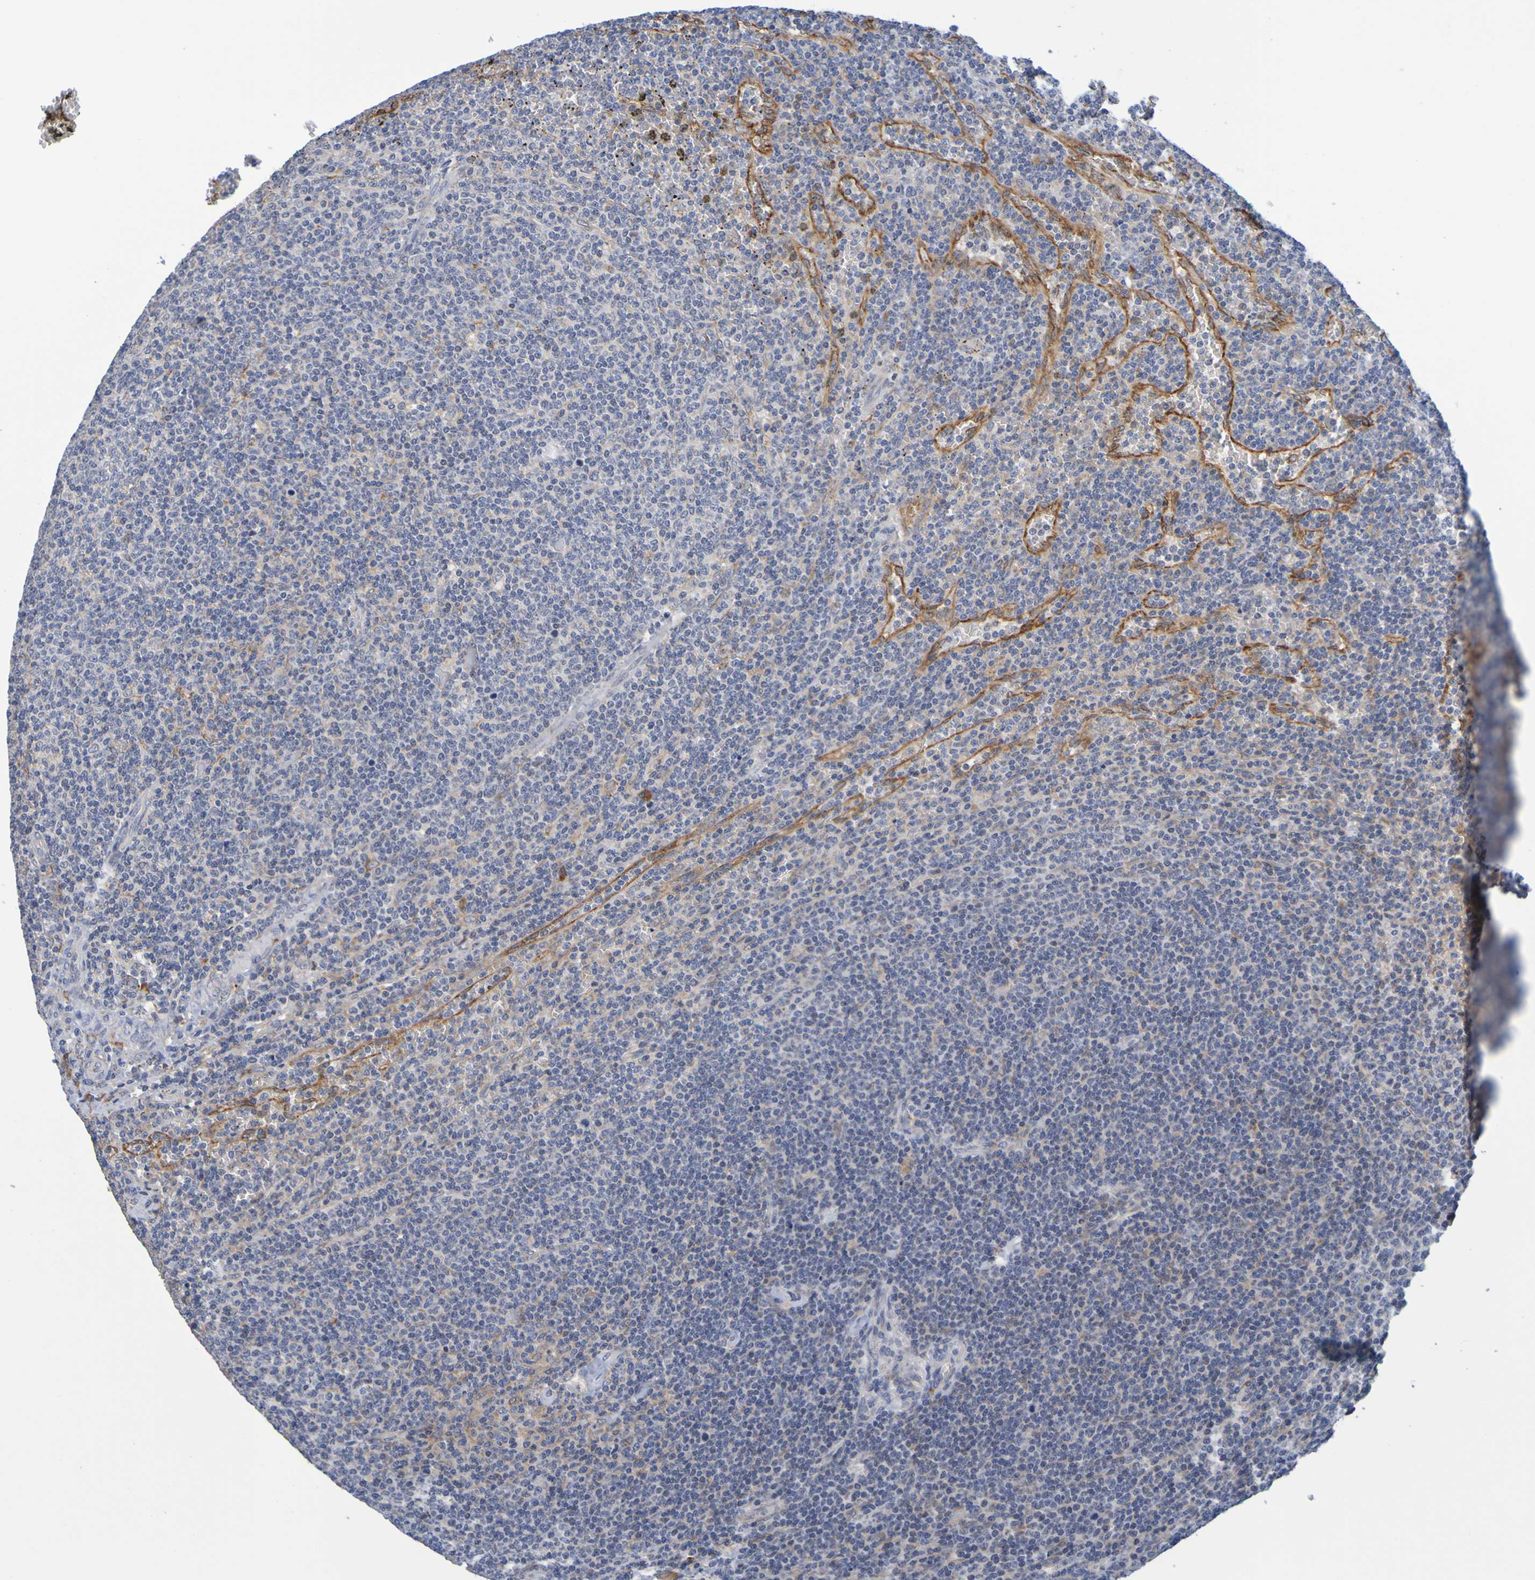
{"staining": {"intensity": "negative", "quantity": "none", "location": "none"}, "tissue": "lymphoma", "cell_type": "Tumor cells", "image_type": "cancer", "snomed": [{"axis": "morphology", "description": "Malignant lymphoma, non-Hodgkin's type, Low grade"}, {"axis": "topography", "description": "Spleen"}], "caption": "The histopathology image exhibits no significant staining in tumor cells of low-grade malignant lymphoma, non-Hodgkin's type.", "gene": "SIL1", "patient": {"sex": "female", "age": 50}}